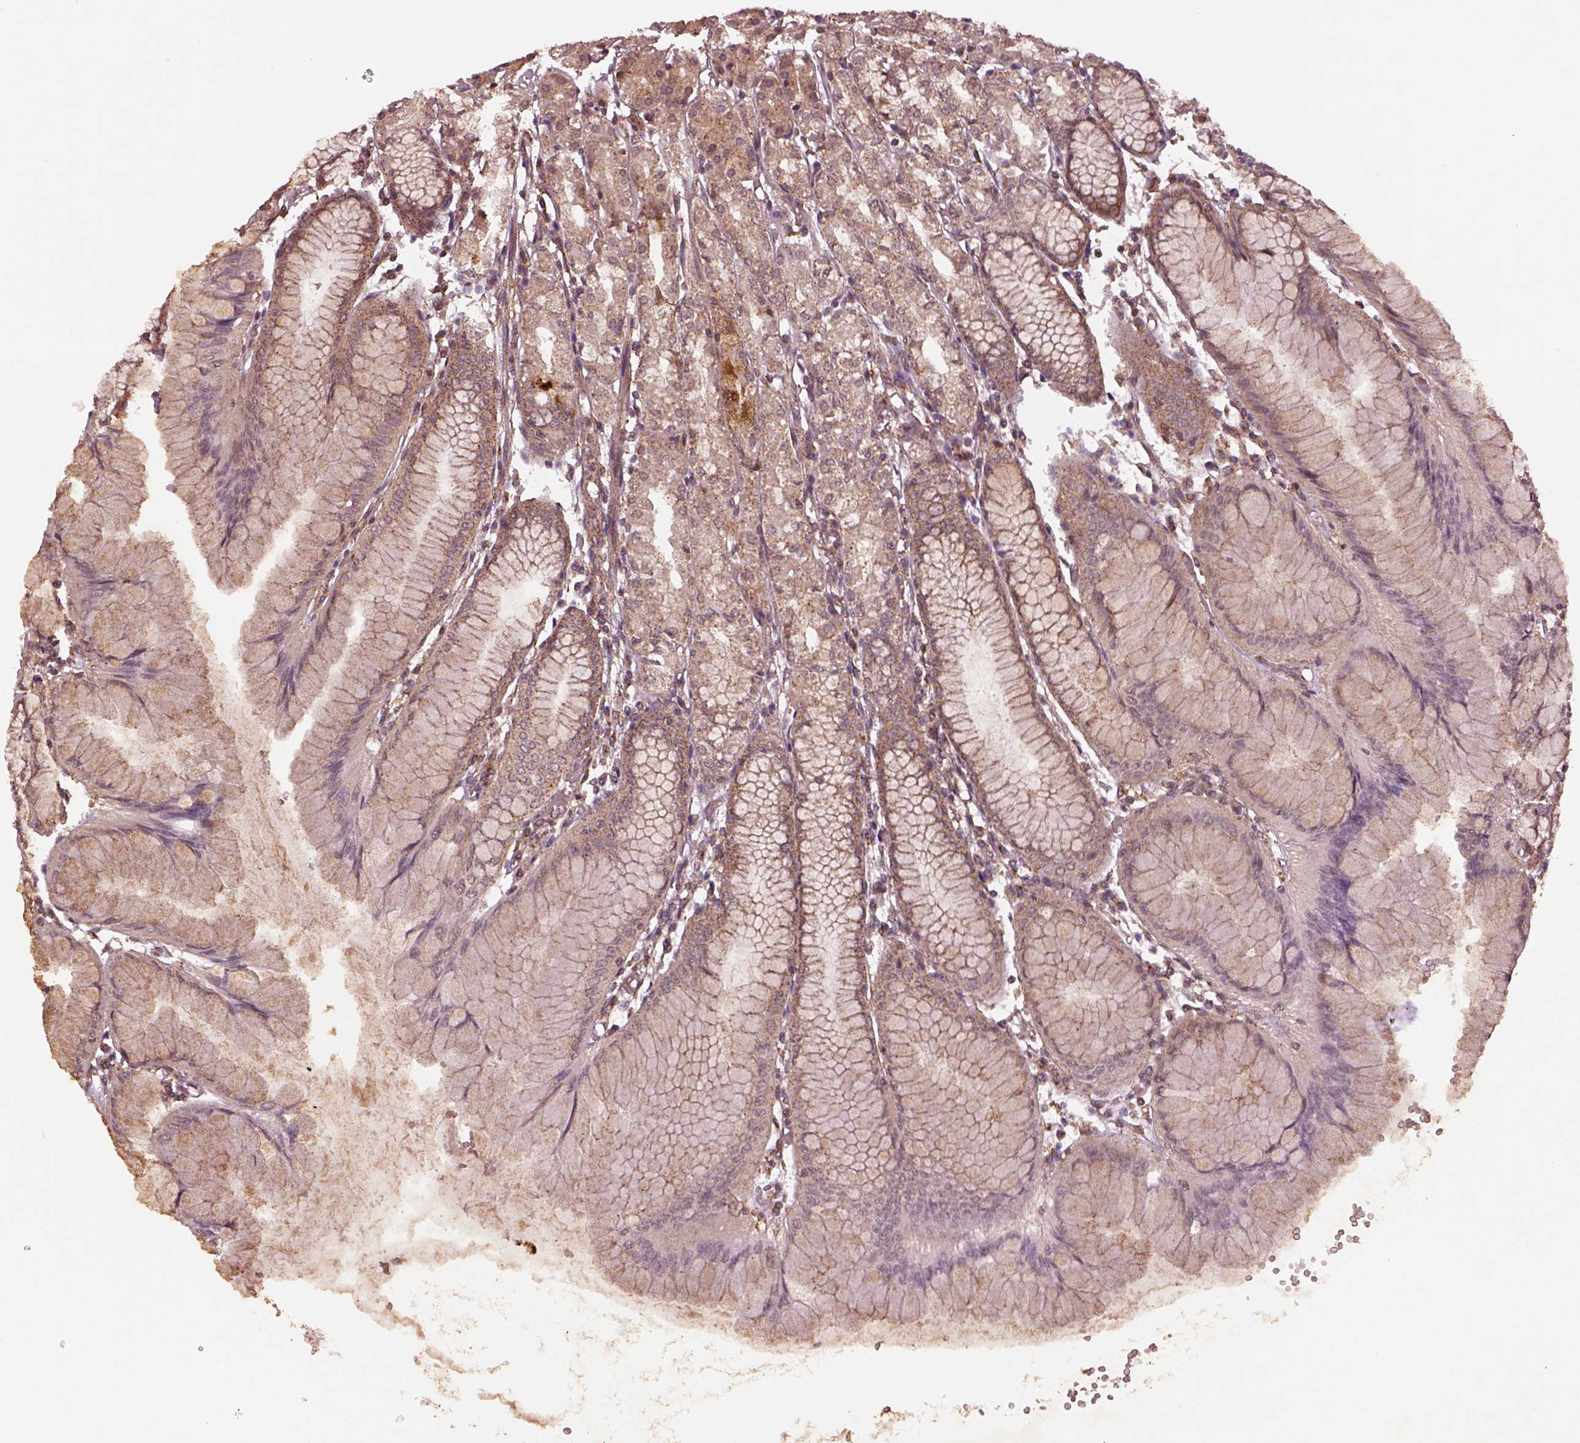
{"staining": {"intensity": "moderate", "quantity": "<25%", "location": "cytoplasmic/membranous"}, "tissue": "stomach", "cell_type": "Glandular cells", "image_type": "normal", "snomed": [{"axis": "morphology", "description": "Normal tissue, NOS"}, {"axis": "topography", "description": "Stomach"}], "caption": "A histopathology image showing moderate cytoplasmic/membranous positivity in about <25% of glandular cells in normal stomach, as visualized by brown immunohistochemical staining.", "gene": "WASHC2A", "patient": {"sex": "female", "age": 57}}